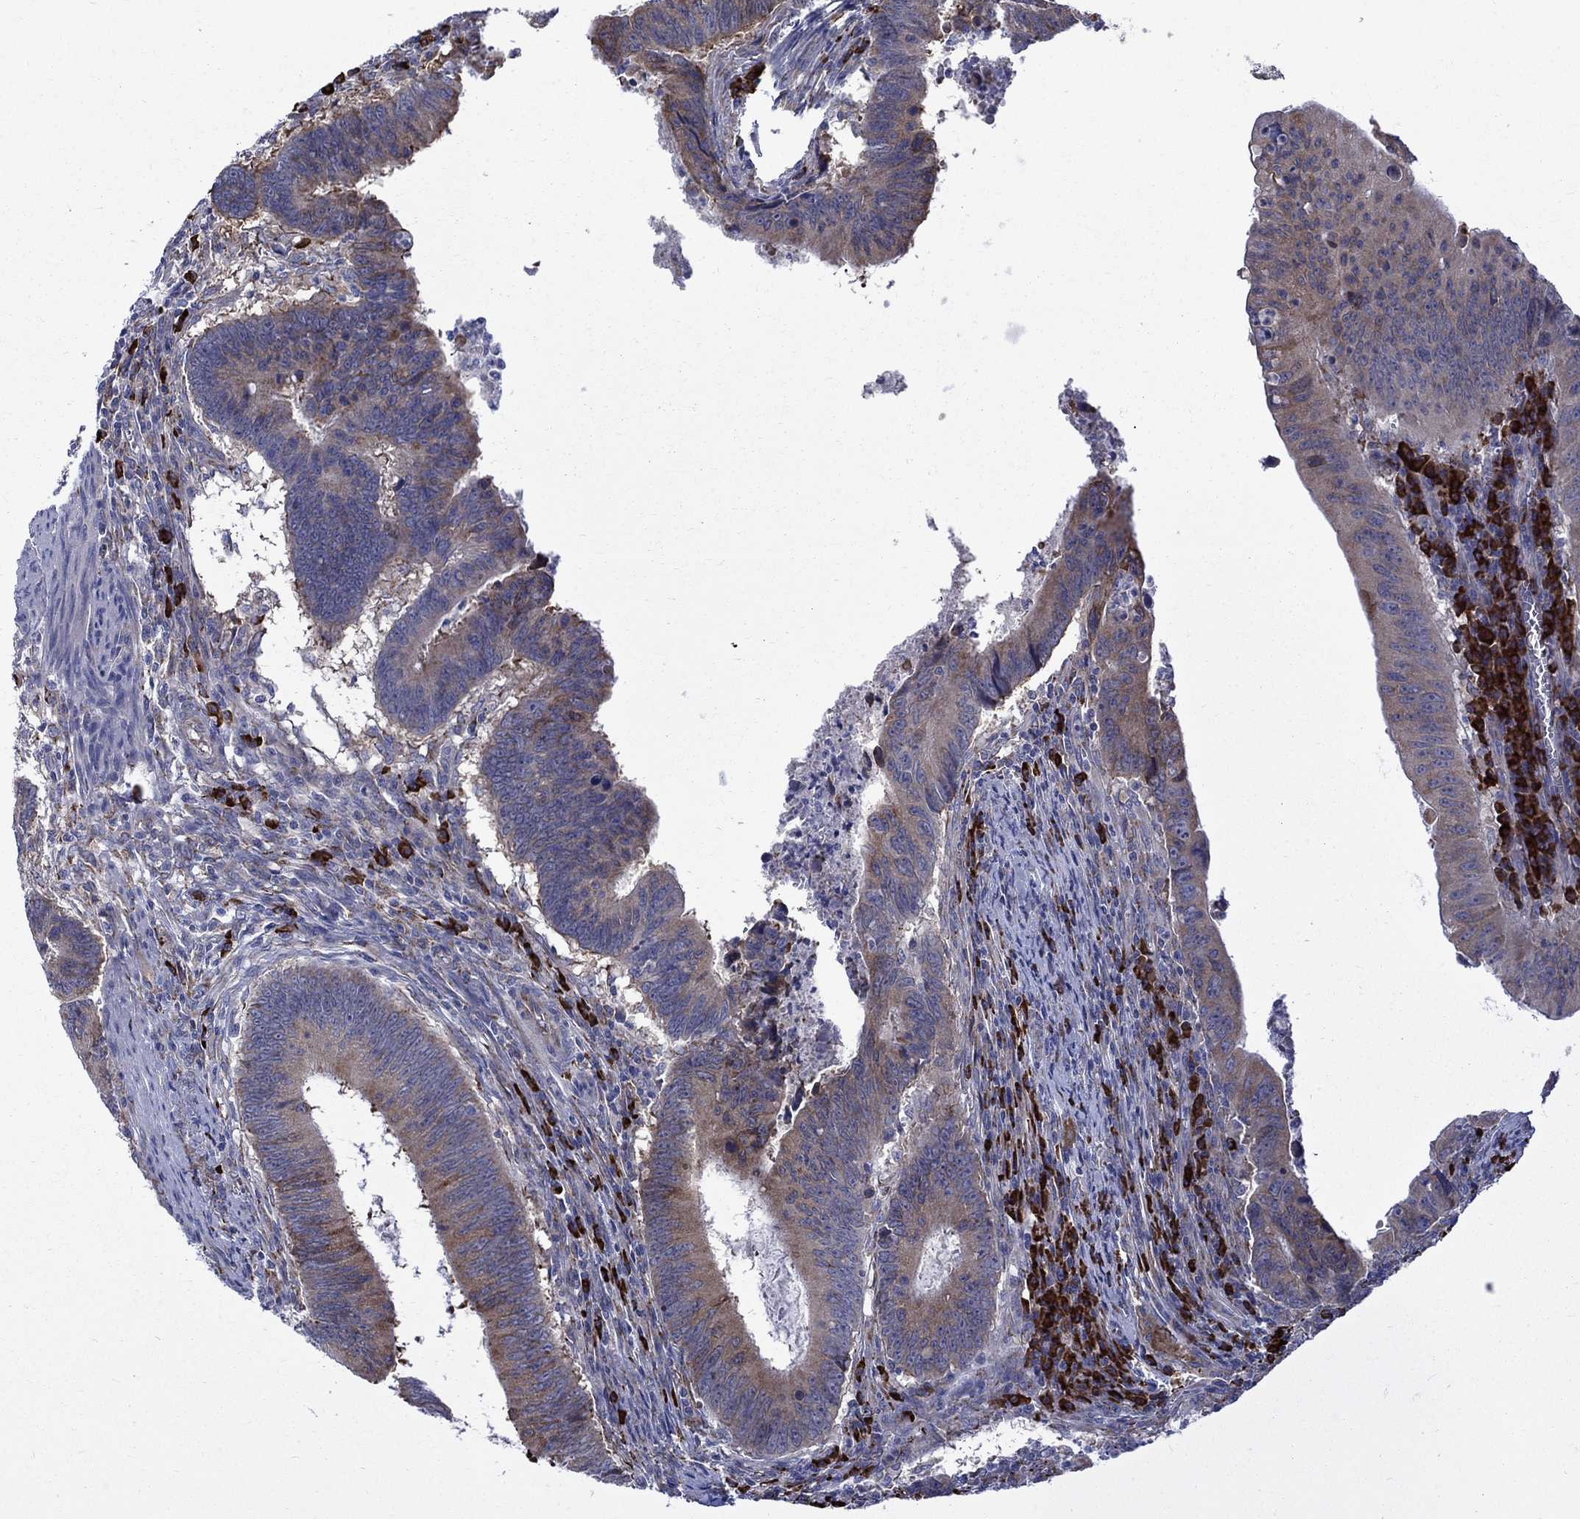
{"staining": {"intensity": "moderate", "quantity": "25%-75%", "location": "cytoplasmic/membranous"}, "tissue": "colorectal cancer", "cell_type": "Tumor cells", "image_type": "cancer", "snomed": [{"axis": "morphology", "description": "Adenocarcinoma, NOS"}, {"axis": "topography", "description": "Colon"}], "caption": "An immunohistochemistry (IHC) micrograph of neoplastic tissue is shown. Protein staining in brown shows moderate cytoplasmic/membranous positivity in adenocarcinoma (colorectal) within tumor cells. (IHC, brightfield microscopy, high magnification).", "gene": "ASNS", "patient": {"sex": "female", "age": 87}}